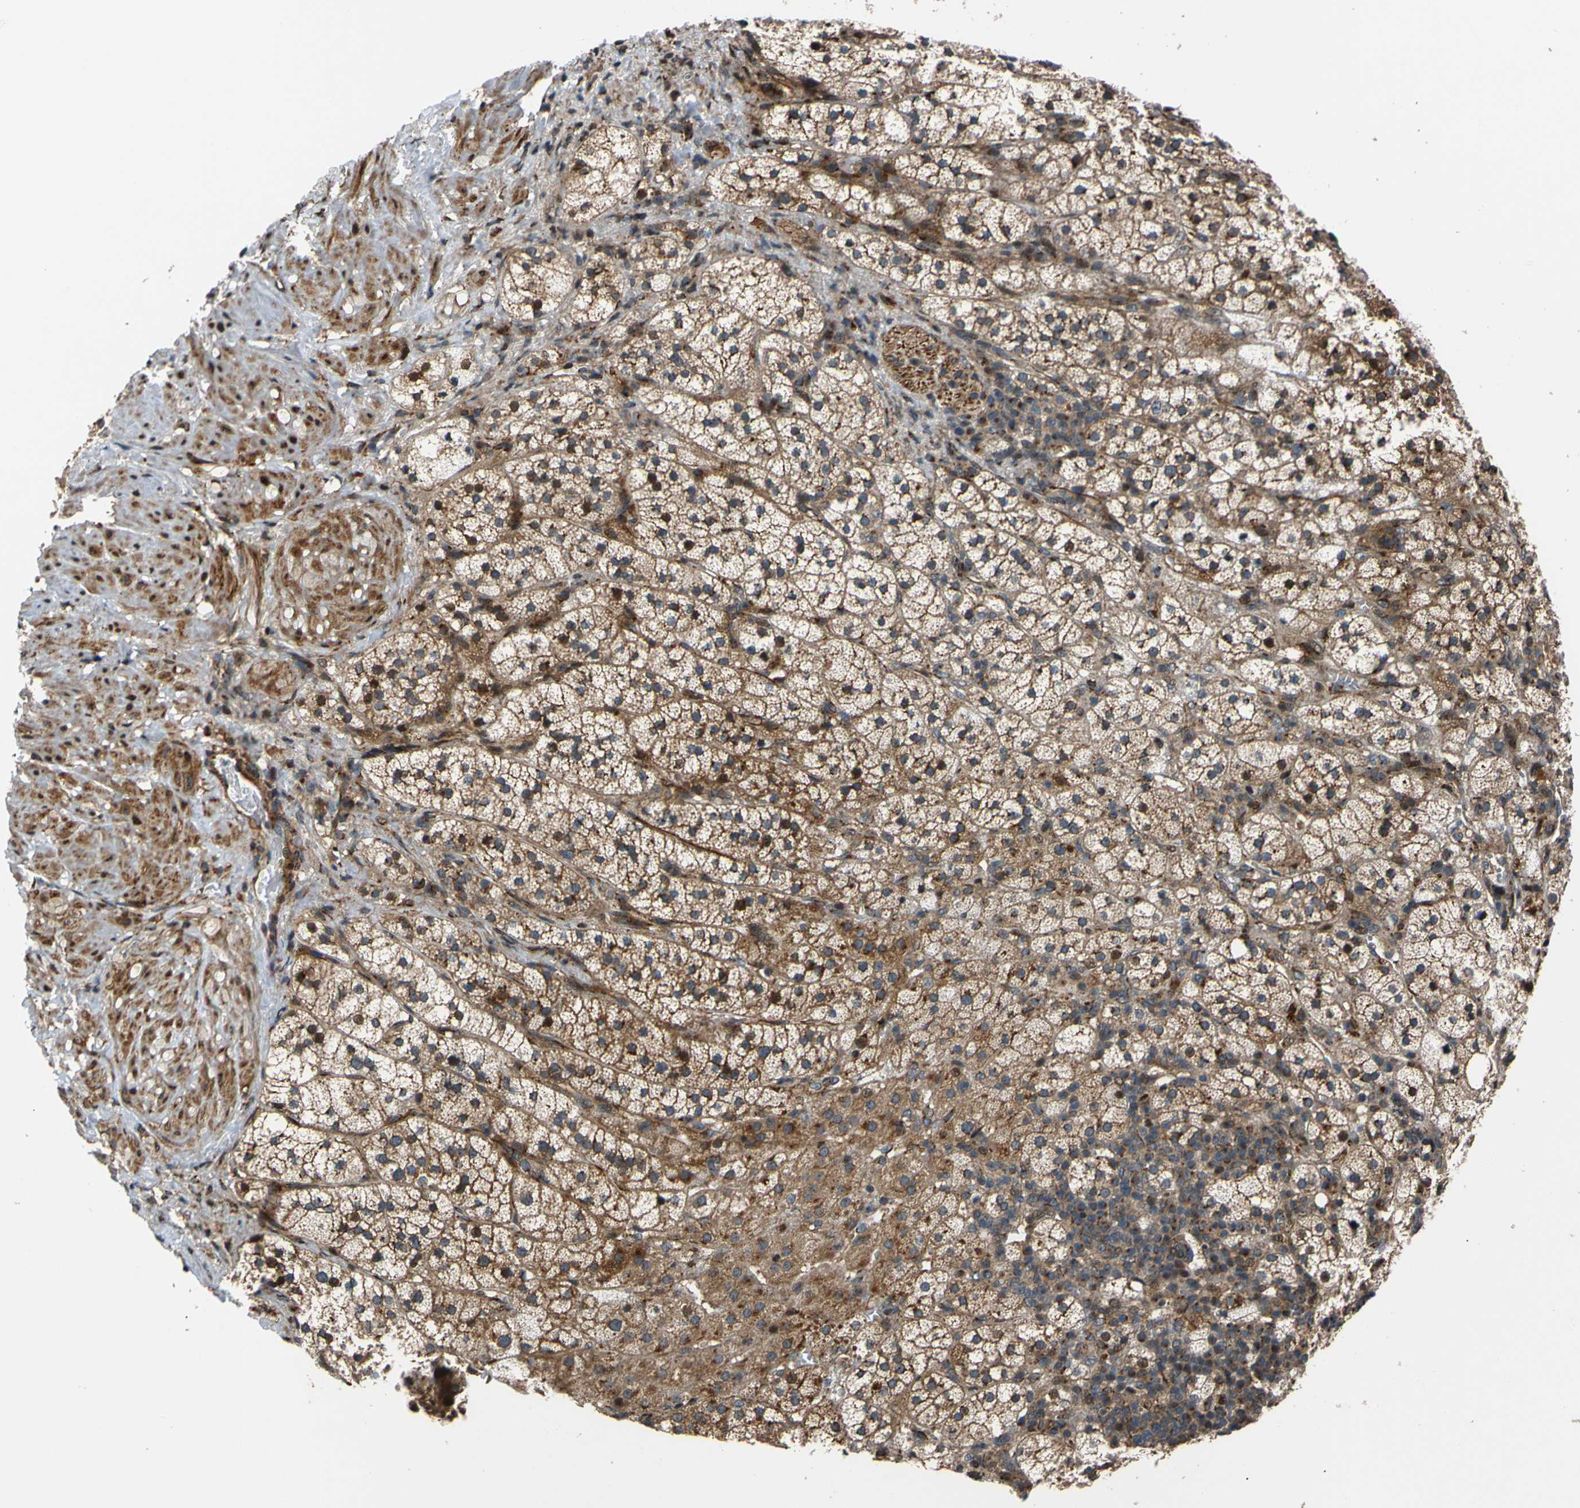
{"staining": {"intensity": "moderate", "quantity": ">75%", "location": "cytoplasmic/membranous,nuclear"}, "tissue": "adrenal gland", "cell_type": "Glandular cells", "image_type": "normal", "snomed": [{"axis": "morphology", "description": "Normal tissue, NOS"}, {"axis": "topography", "description": "Adrenal gland"}], "caption": "Benign adrenal gland was stained to show a protein in brown. There is medium levels of moderate cytoplasmic/membranous,nuclear positivity in approximately >75% of glandular cells. (brown staining indicates protein expression, while blue staining denotes nuclei).", "gene": "AKAP9", "patient": {"sex": "male", "age": 56}}